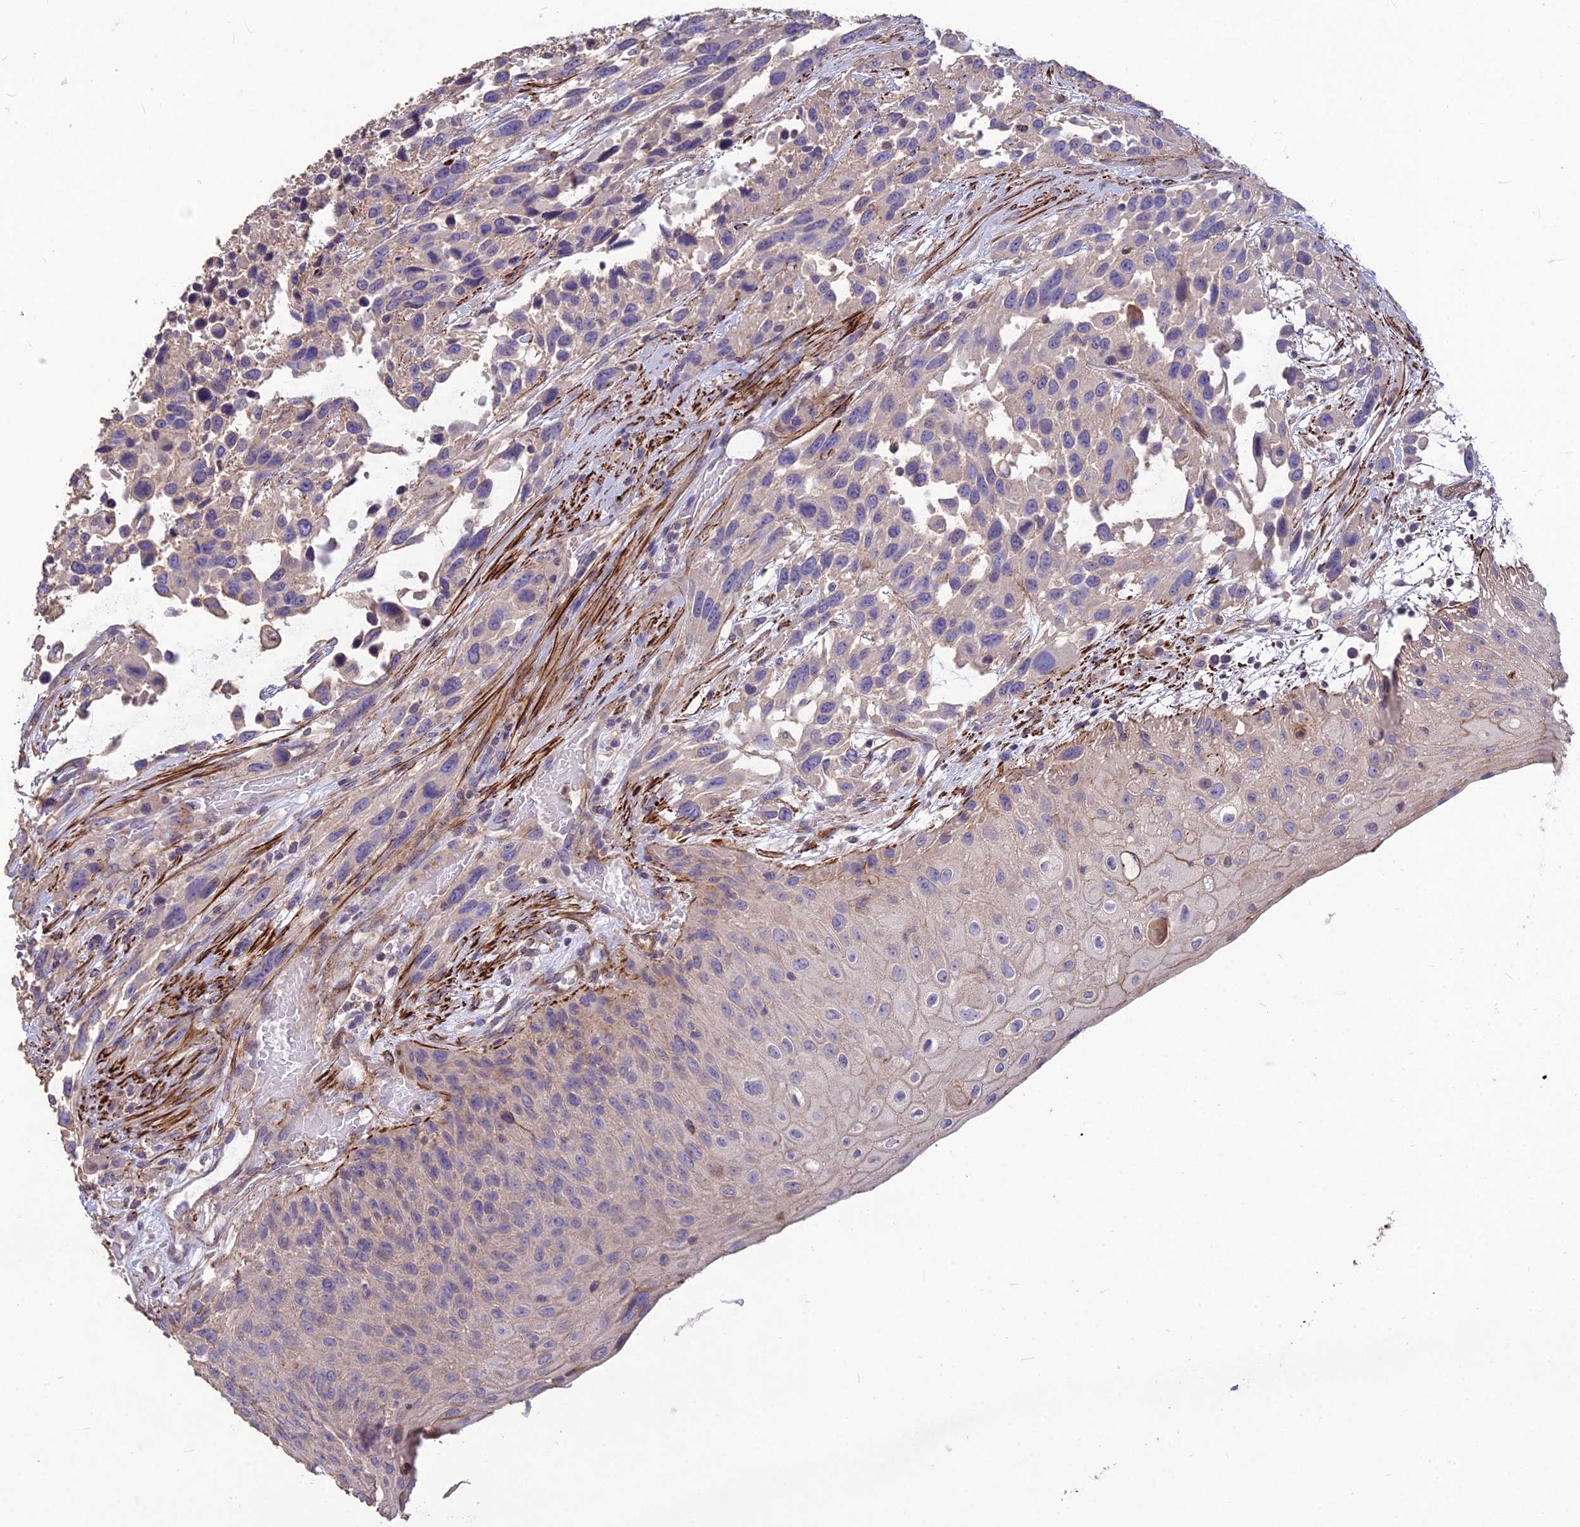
{"staining": {"intensity": "negative", "quantity": "none", "location": "none"}, "tissue": "urothelial cancer", "cell_type": "Tumor cells", "image_type": "cancer", "snomed": [{"axis": "morphology", "description": "Urothelial carcinoma, High grade"}, {"axis": "topography", "description": "Urinary bladder"}], "caption": "An immunohistochemistry (IHC) micrograph of urothelial carcinoma (high-grade) is shown. There is no staining in tumor cells of urothelial carcinoma (high-grade). The staining is performed using DAB (3,3'-diaminobenzidine) brown chromogen with nuclei counter-stained in using hematoxylin.", "gene": "CLUH", "patient": {"sex": "female", "age": 70}}